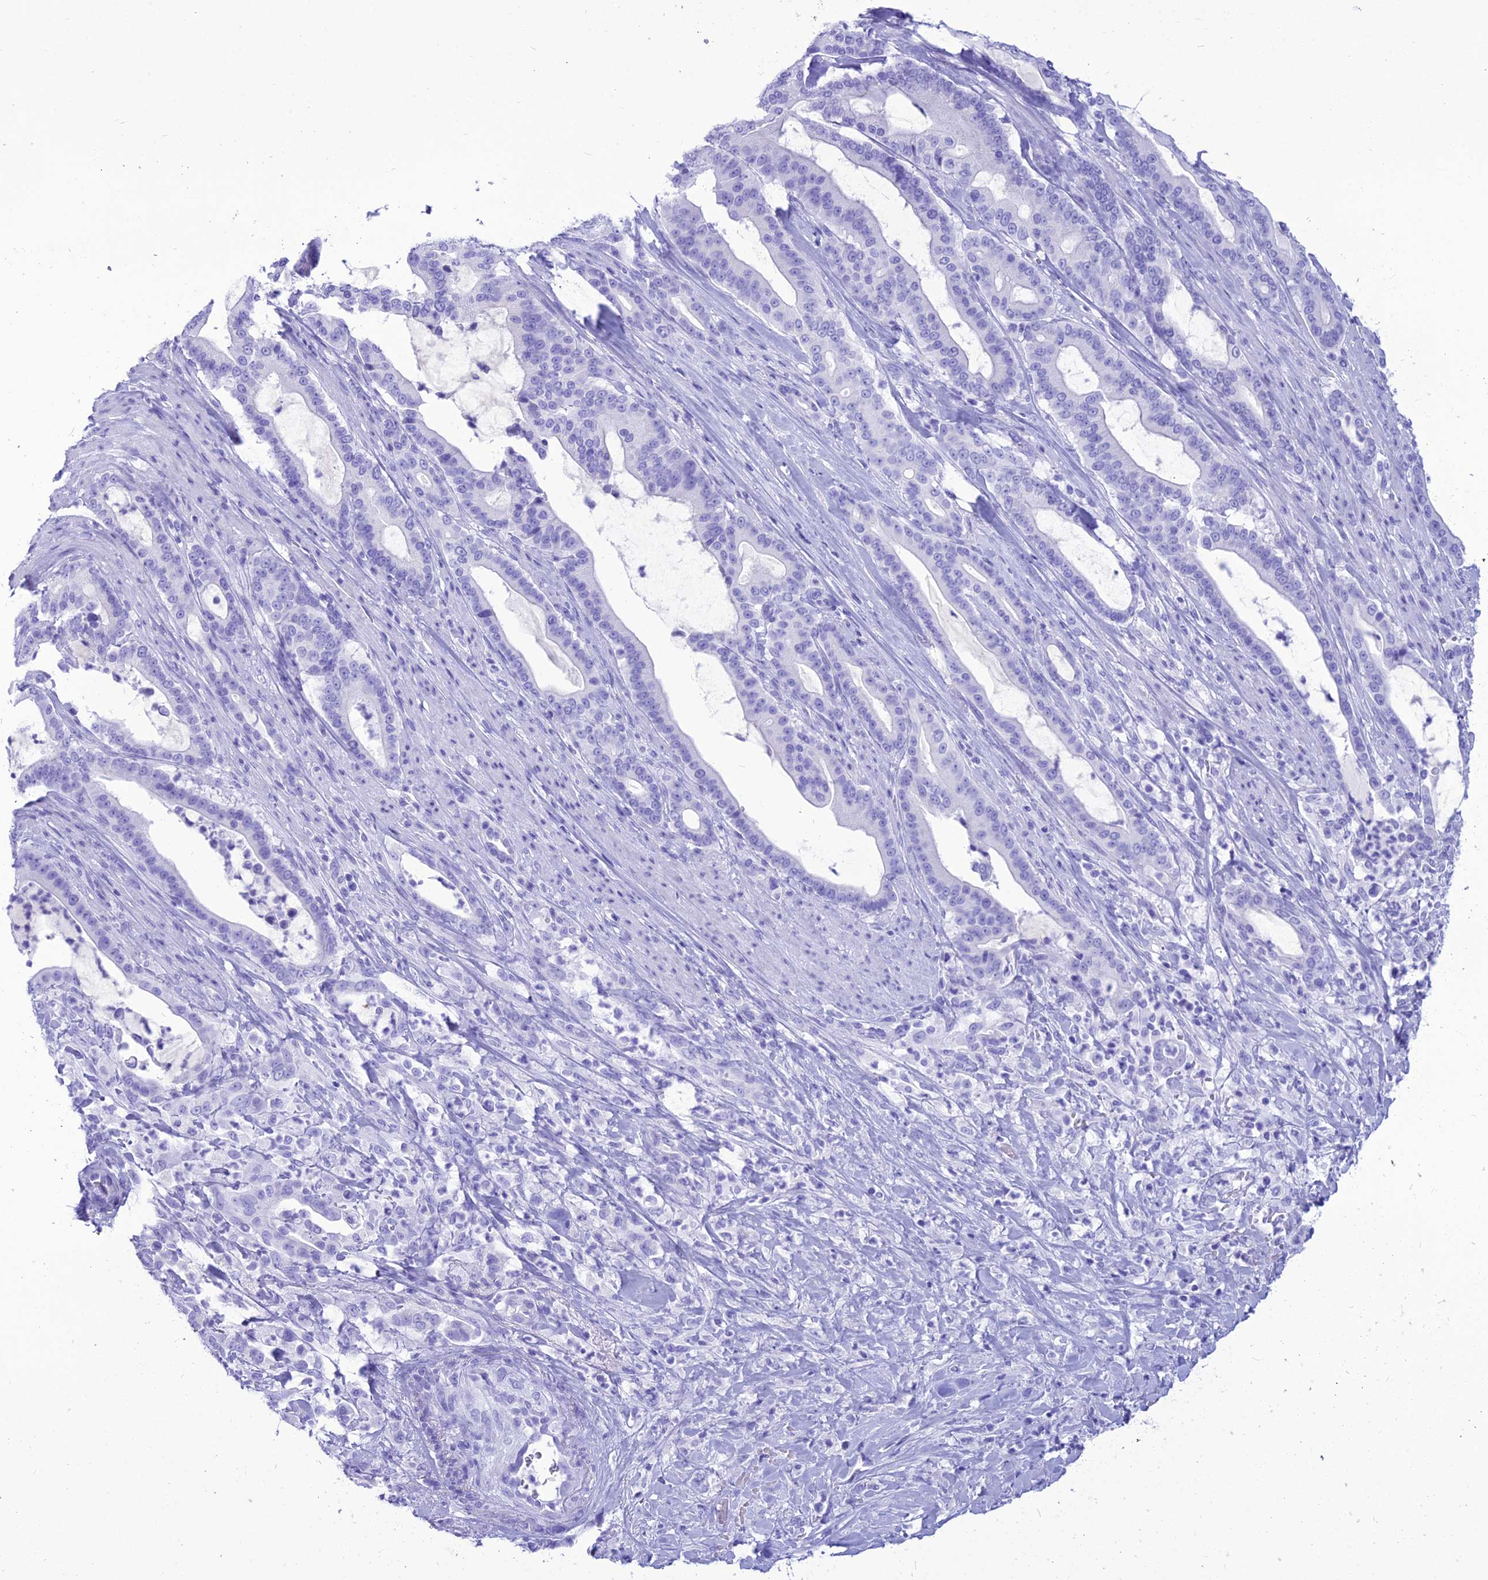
{"staining": {"intensity": "negative", "quantity": "none", "location": "none"}, "tissue": "pancreatic cancer", "cell_type": "Tumor cells", "image_type": "cancer", "snomed": [{"axis": "morphology", "description": "Adenocarcinoma, NOS"}, {"axis": "topography", "description": "Pancreas"}], "caption": "DAB (3,3'-diaminobenzidine) immunohistochemical staining of adenocarcinoma (pancreatic) exhibits no significant staining in tumor cells.", "gene": "PNMA5", "patient": {"sex": "male", "age": 63}}